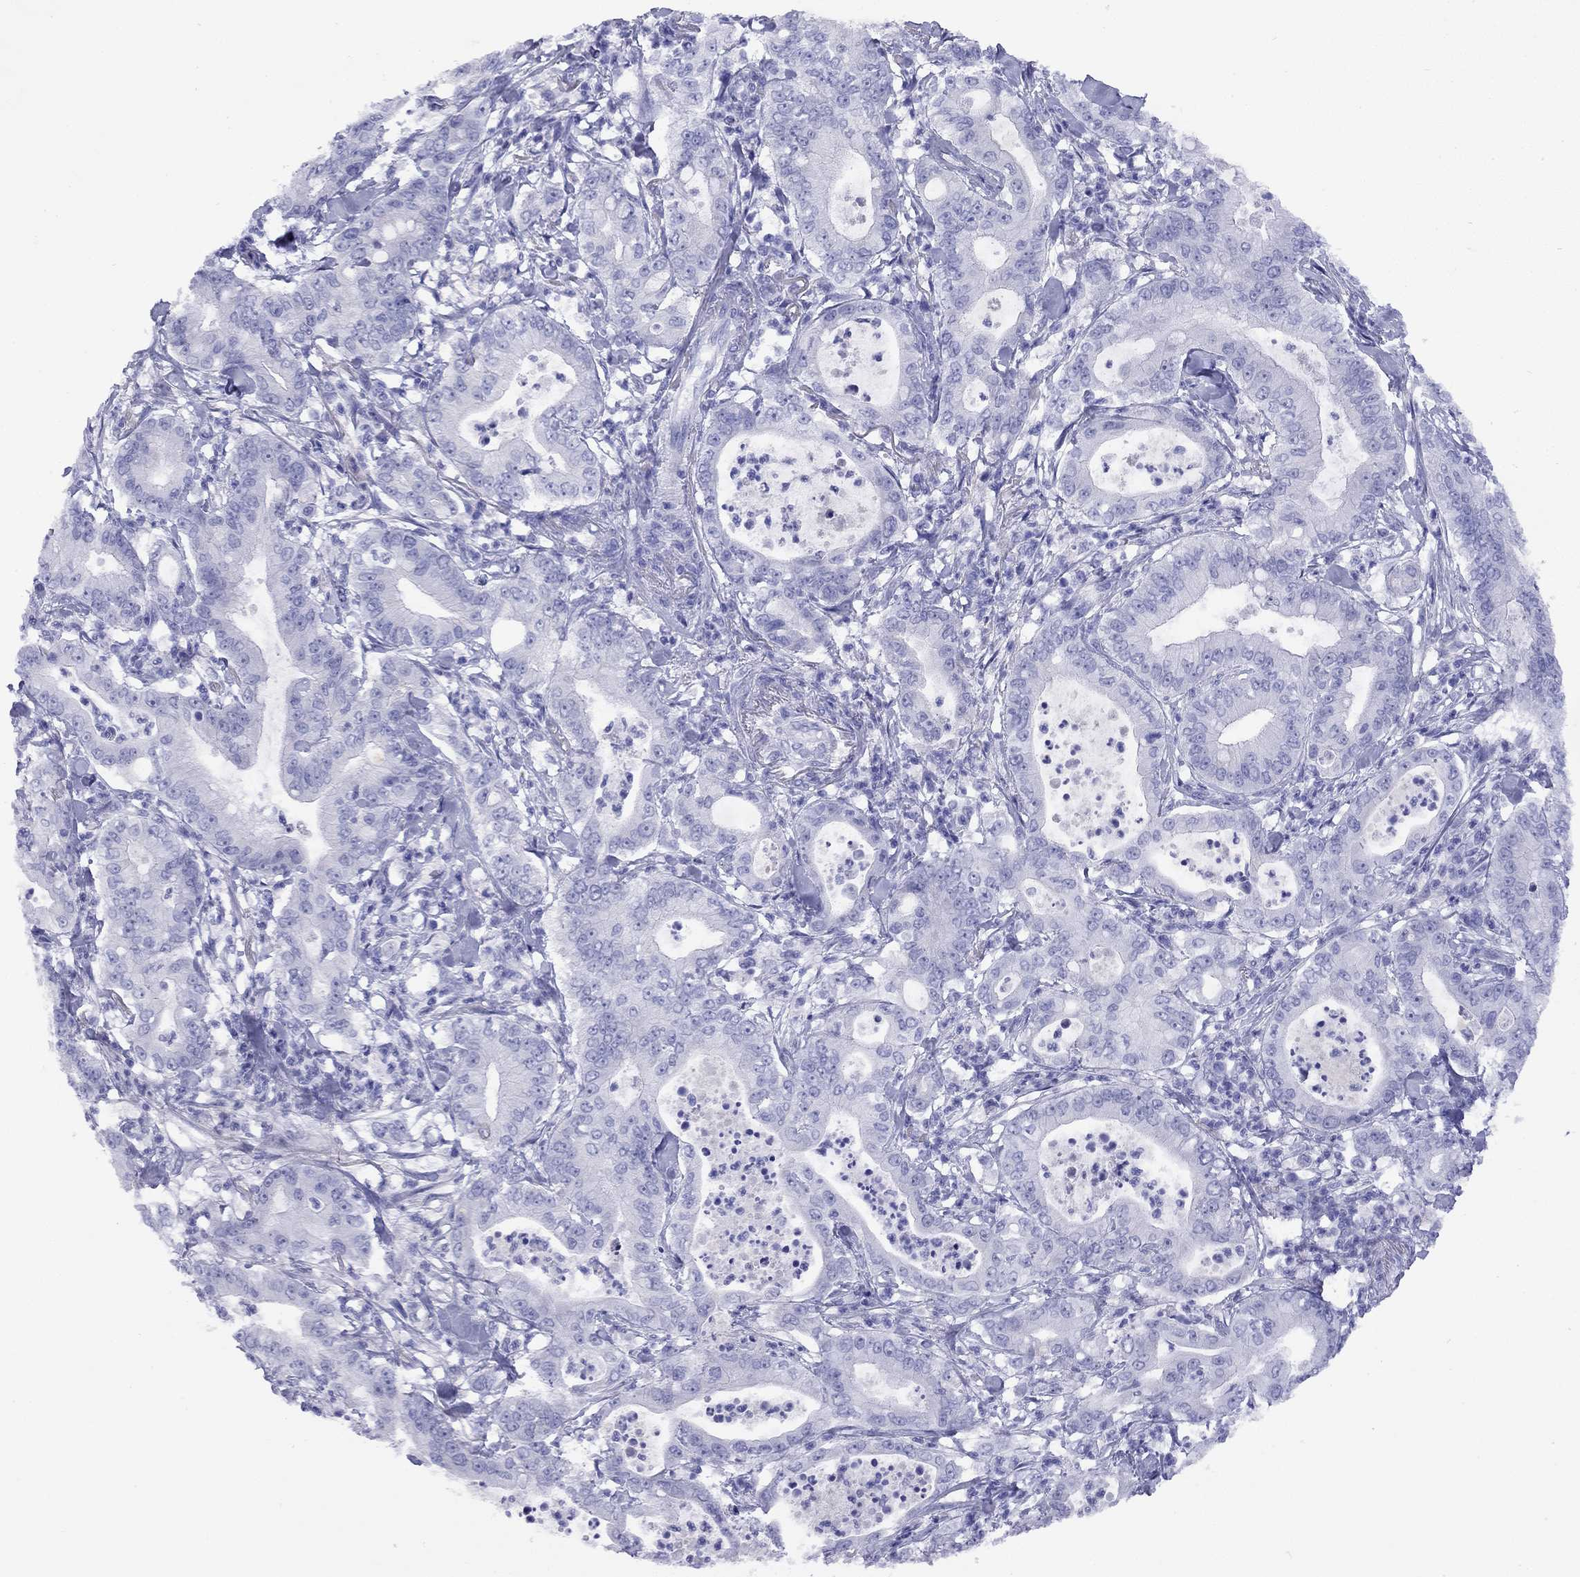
{"staining": {"intensity": "negative", "quantity": "none", "location": "none"}, "tissue": "pancreatic cancer", "cell_type": "Tumor cells", "image_type": "cancer", "snomed": [{"axis": "morphology", "description": "Adenocarcinoma, NOS"}, {"axis": "topography", "description": "Pancreas"}], "caption": "Immunohistochemistry micrograph of neoplastic tissue: pancreatic cancer (adenocarcinoma) stained with DAB exhibits no significant protein expression in tumor cells.", "gene": "CMYA5", "patient": {"sex": "male", "age": 71}}